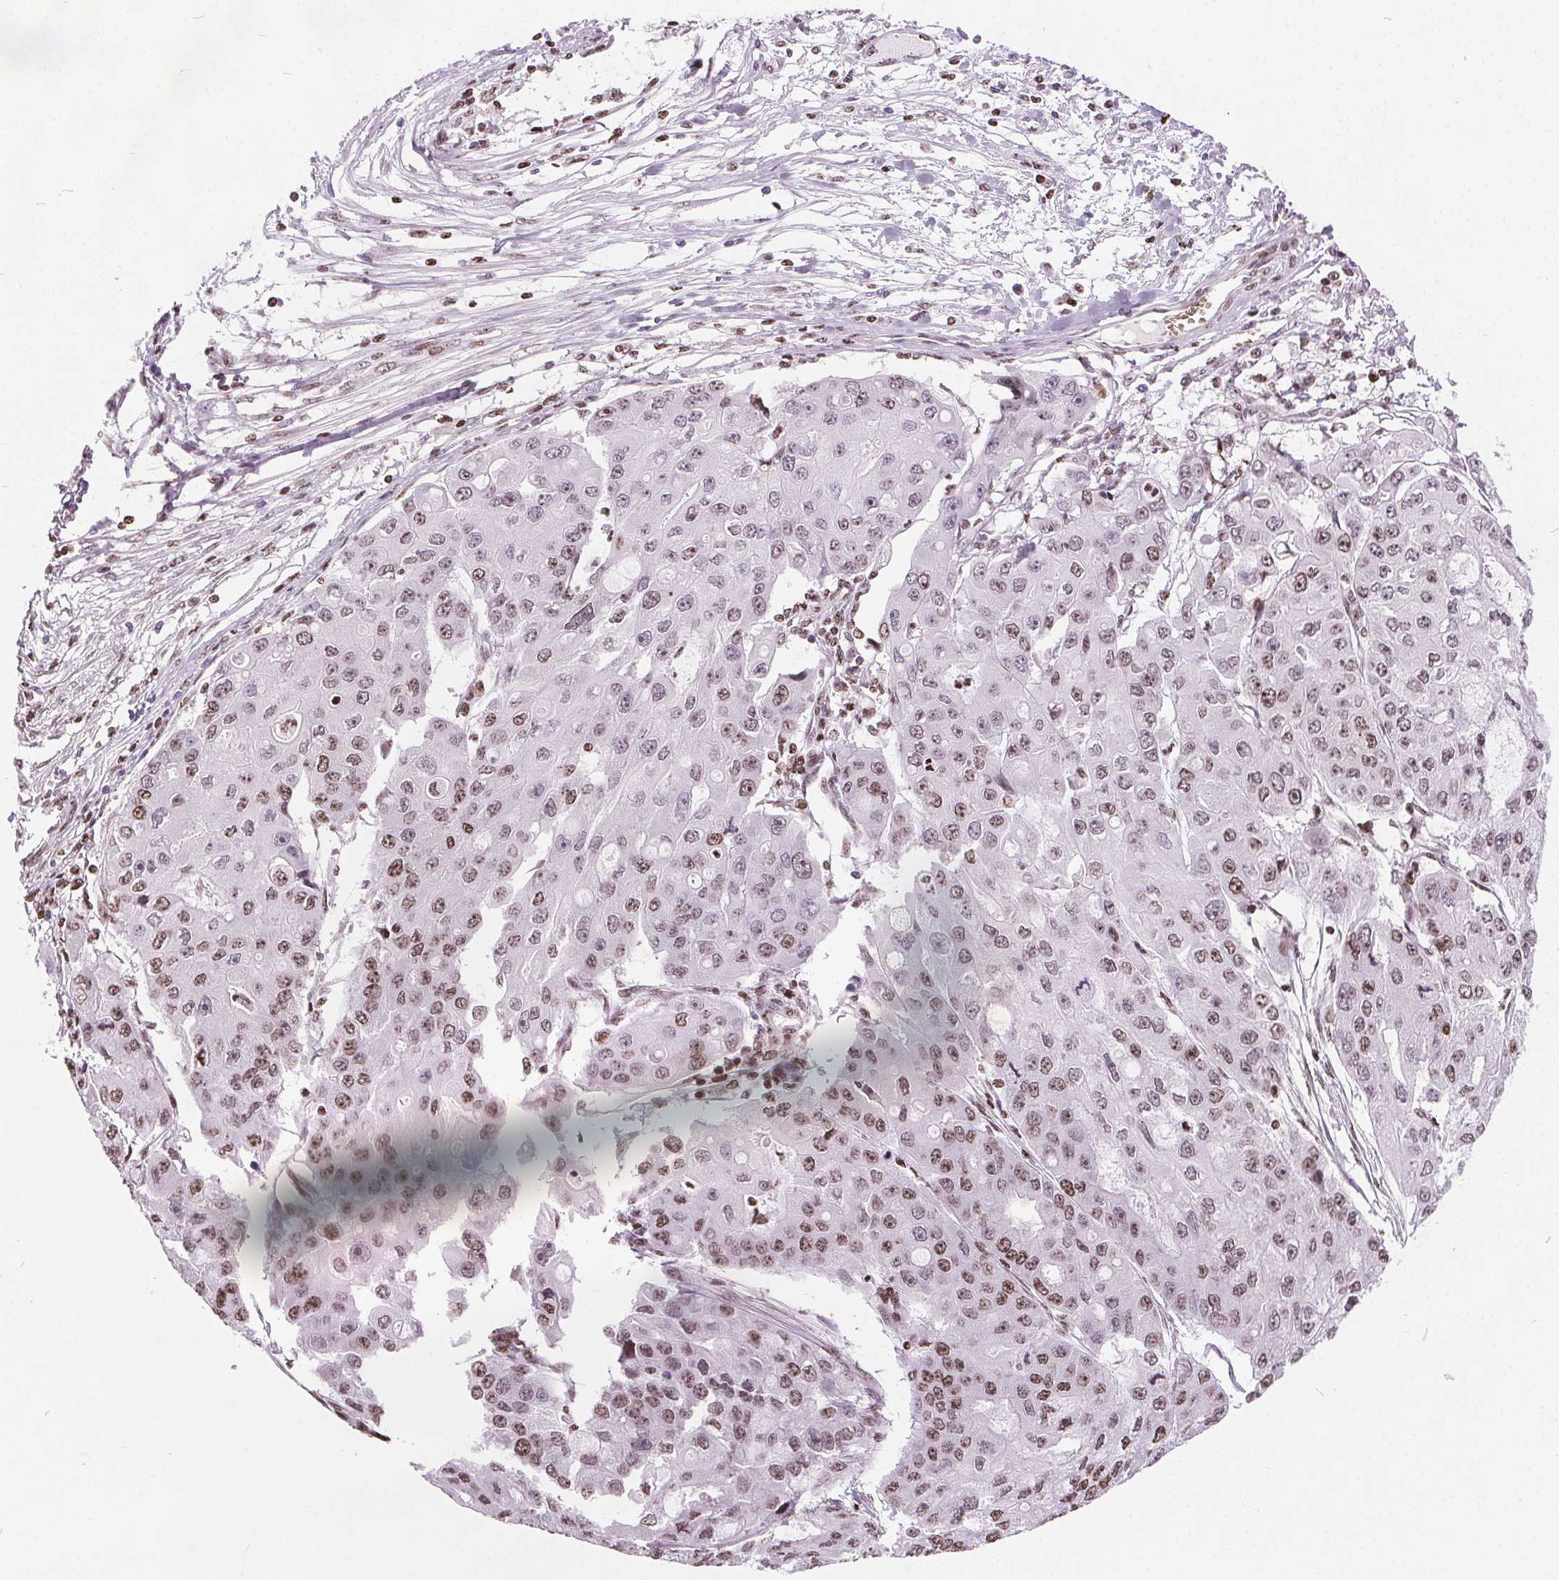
{"staining": {"intensity": "moderate", "quantity": ">75%", "location": "nuclear"}, "tissue": "ovarian cancer", "cell_type": "Tumor cells", "image_type": "cancer", "snomed": [{"axis": "morphology", "description": "Cystadenocarcinoma, serous, NOS"}, {"axis": "topography", "description": "Ovary"}], "caption": "Ovarian cancer (serous cystadenocarcinoma) stained with DAB (3,3'-diaminobenzidine) immunohistochemistry (IHC) reveals medium levels of moderate nuclear staining in approximately >75% of tumor cells.", "gene": "ISLR2", "patient": {"sex": "female", "age": 56}}